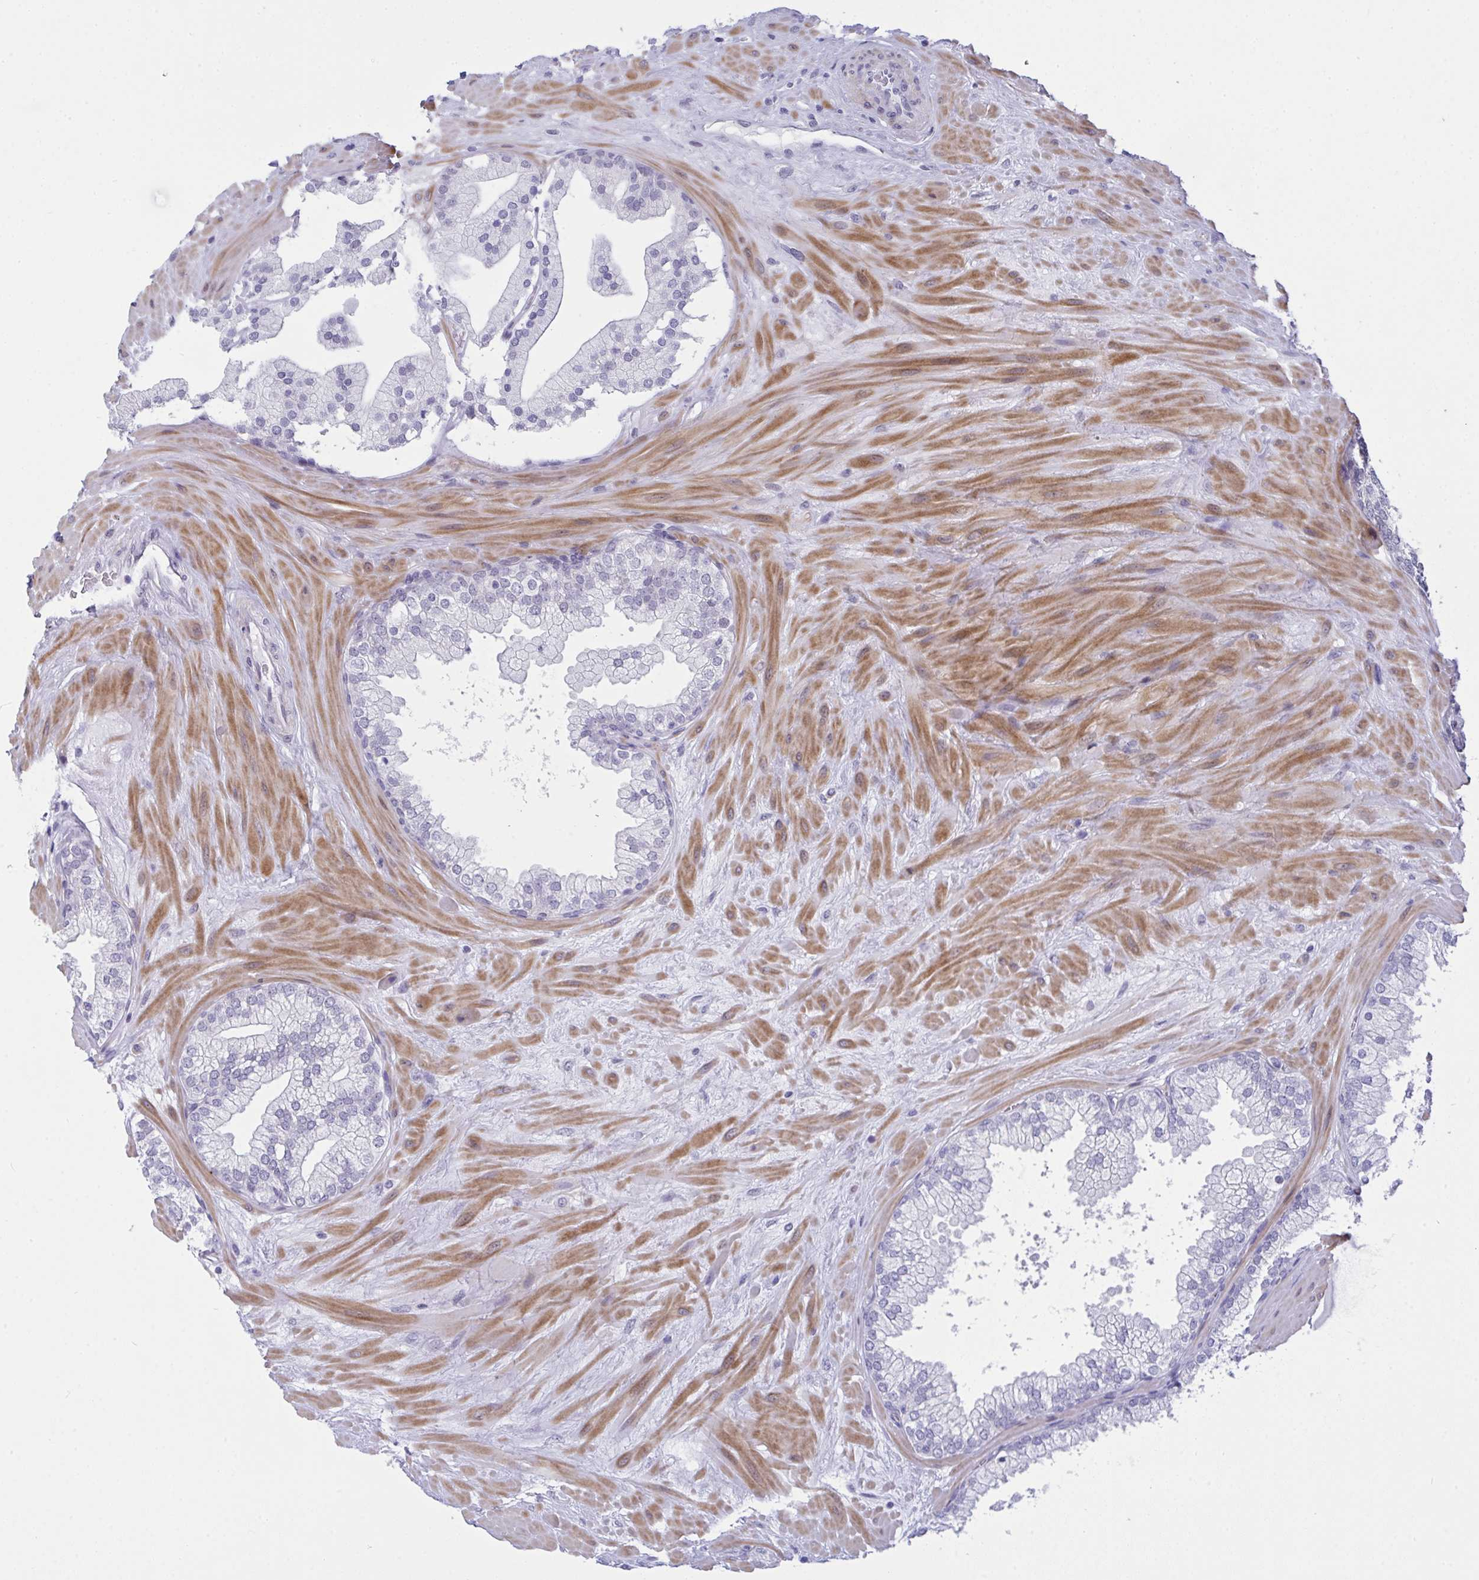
{"staining": {"intensity": "negative", "quantity": "none", "location": "none"}, "tissue": "prostate", "cell_type": "Glandular cells", "image_type": "normal", "snomed": [{"axis": "morphology", "description": "Normal tissue, NOS"}, {"axis": "topography", "description": "Prostate"}, {"axis": "topography", "description": "Peripheral nerve tissue"}], "caption": "A micrograph of human prostate is negative for staining in glandular cells. (Stains: DAB immunohistochemistry with hematoxylin counter stain, Microscopy: brightfield microscopy at high magnification).", "gene": "FBXL22", "patient": {"sex": "male", "age": 61}}